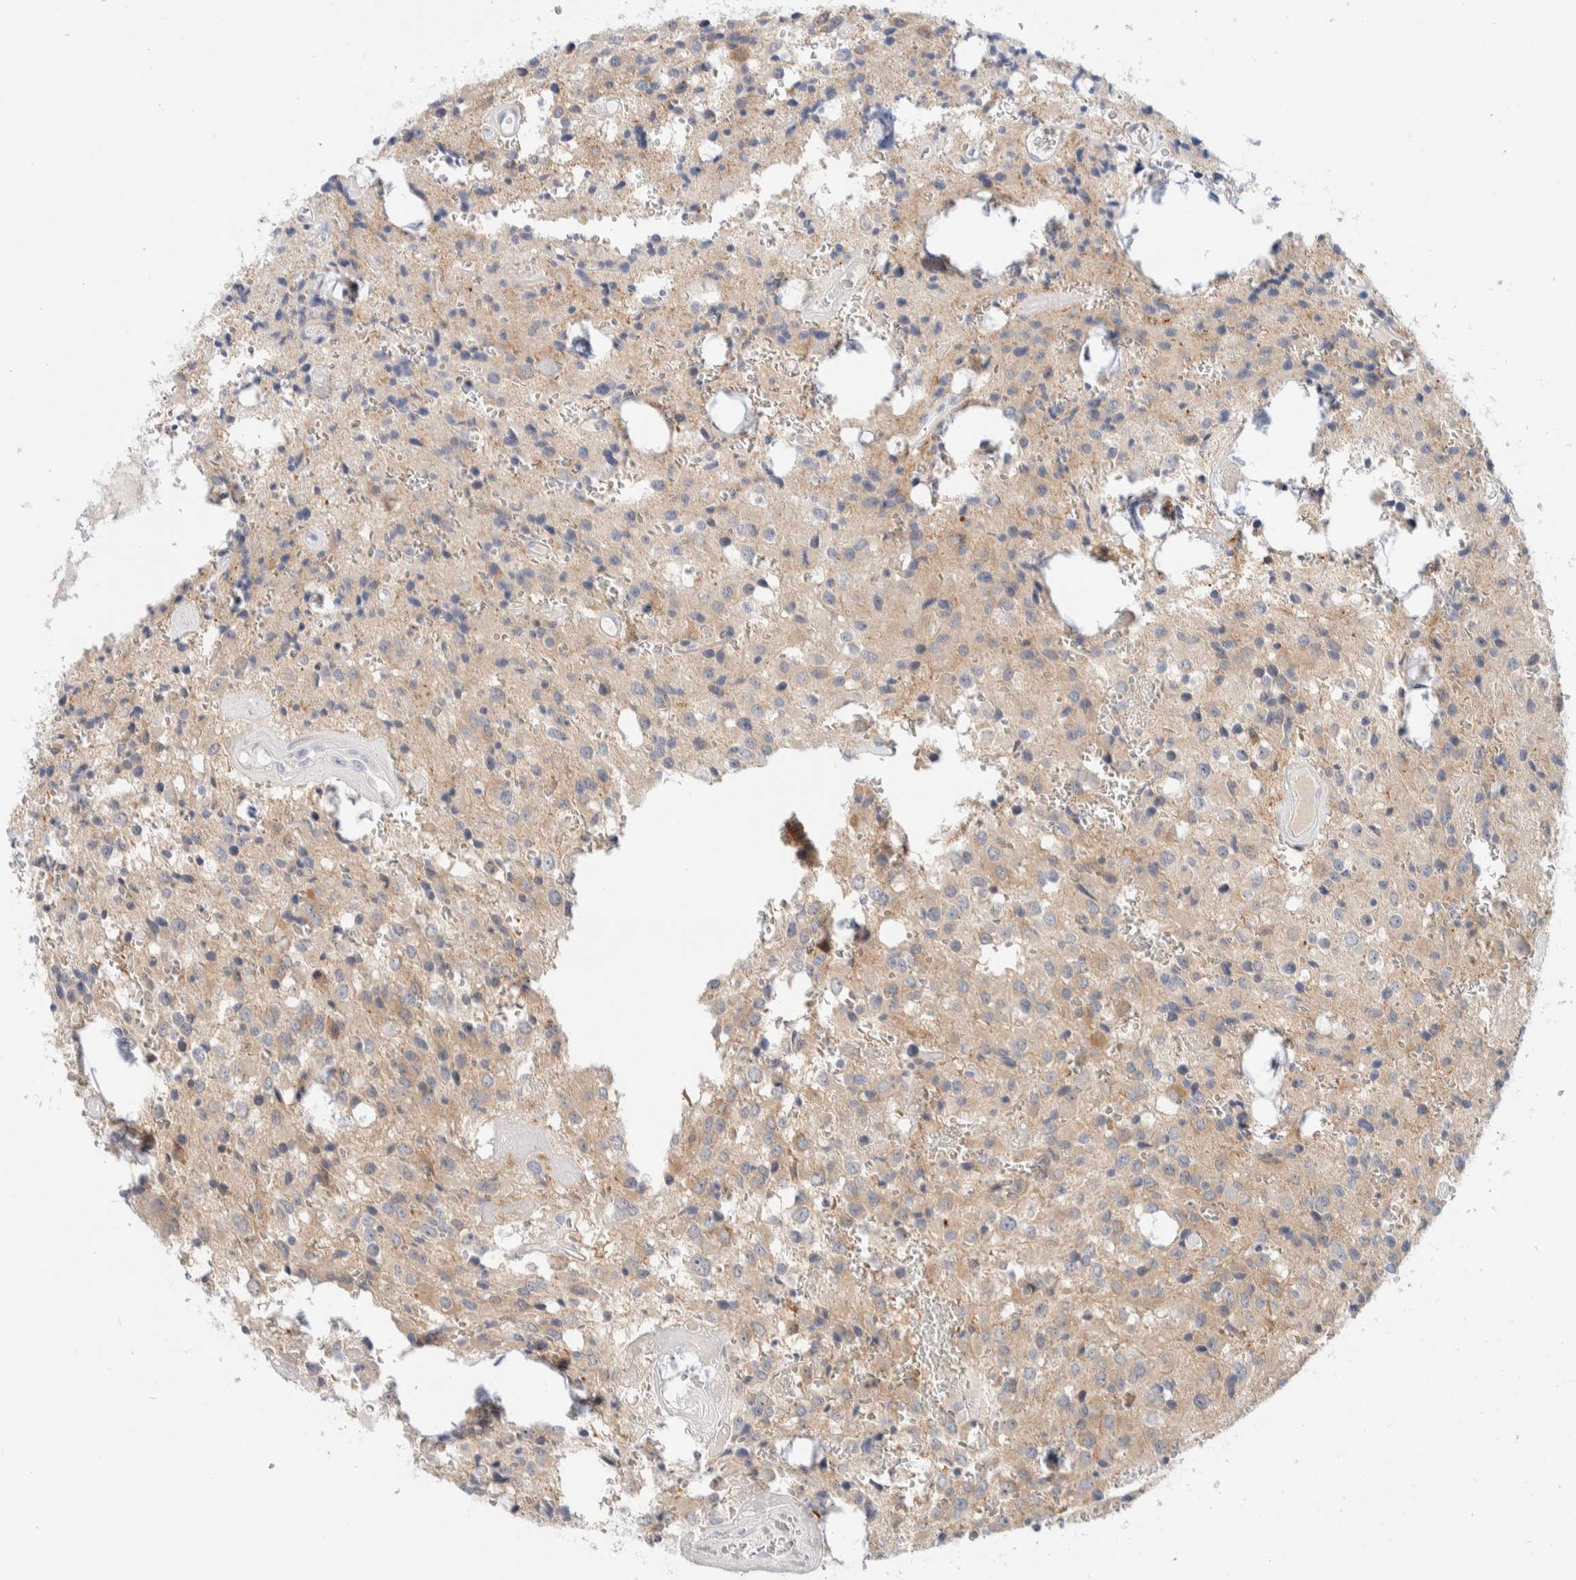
{"staining": {"intensity": "weak", "quantity": "25%-75%", "location": "cytoplasmic/membranous"}, "tissue": "glioma", "cell_type": "Tumor cells", "image_type": "cancer", "snomed": [{"axis": "morphology", "description": "Glioma, malignant, Low grade"}, {"axis": "topography", "description": "Brain"}], "caption": "IHC staining of glioma, which reveals low levels of weak cytoplasmic/membranous staining in about 25%-75% of tumor cells indicating weak cytoplasmic/membranous protein expression. The staining was performed using DAB (3,3'-diaminobenzidine) (brown) for protein detection and nuclei were counterstained in hematoxylin (blue).", "gene": "ATCAY", "patient": {"sex": "male", "age": 58}}